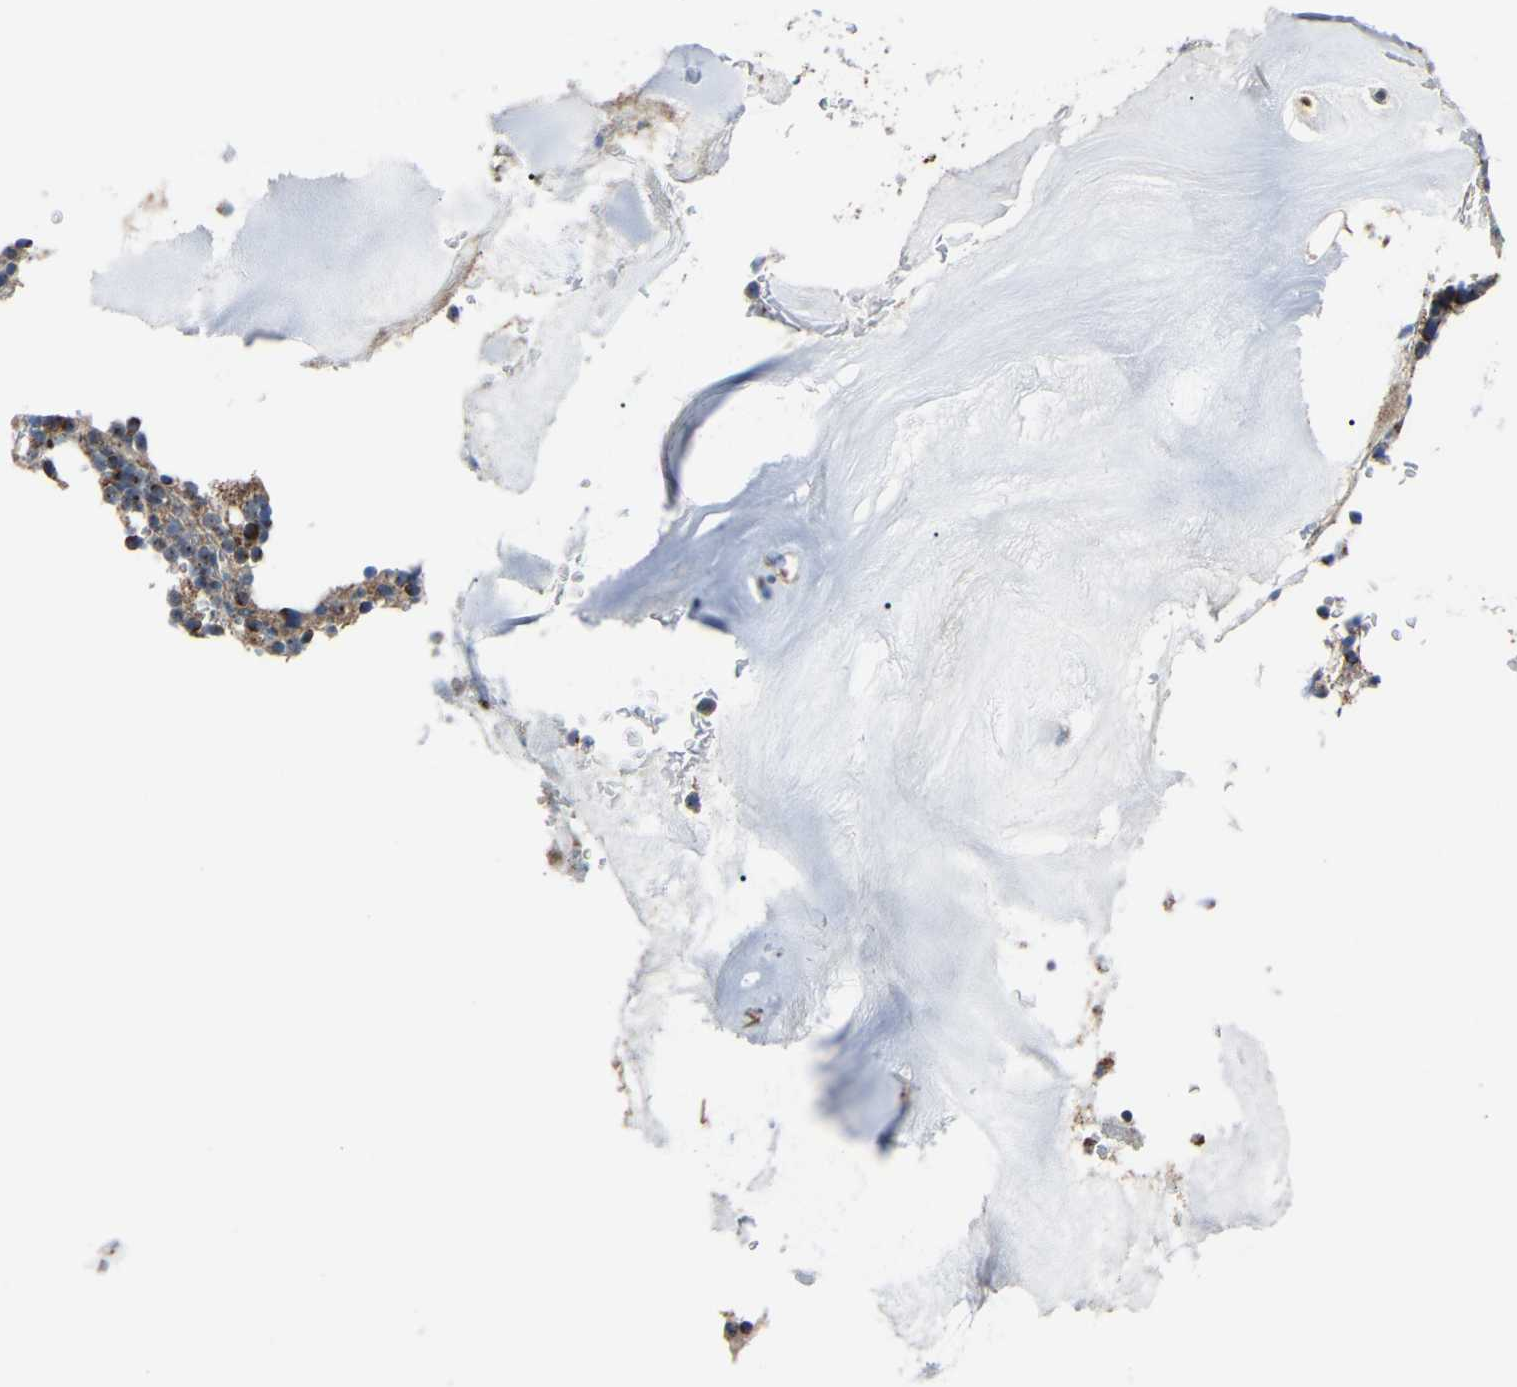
{"staining": {"intensity": "moderate", "quantity": "25%-75%", "location": "cytoplasmic/membranous"}, "tissue": "bone marrow", "cell_type": "Hematopoietic cells", "image_type": "normal", "snomed": [{"axis": "morphology", "description": "Normal tissue, NOS"}, {"axis": "topography", "description": "Bone marrow"}], "caption": "Hematopoietic cells show medium levels of moderate cytoplasmic/membranous staining in about 25%-75% of cells in normal bone marrow. (Stains: DAB in brown, nuclei in blue, Microscopy: brightfield microscopy at high magnification).", "gene": "CANT1", "patient": {"sex": "female", "age": 81}}